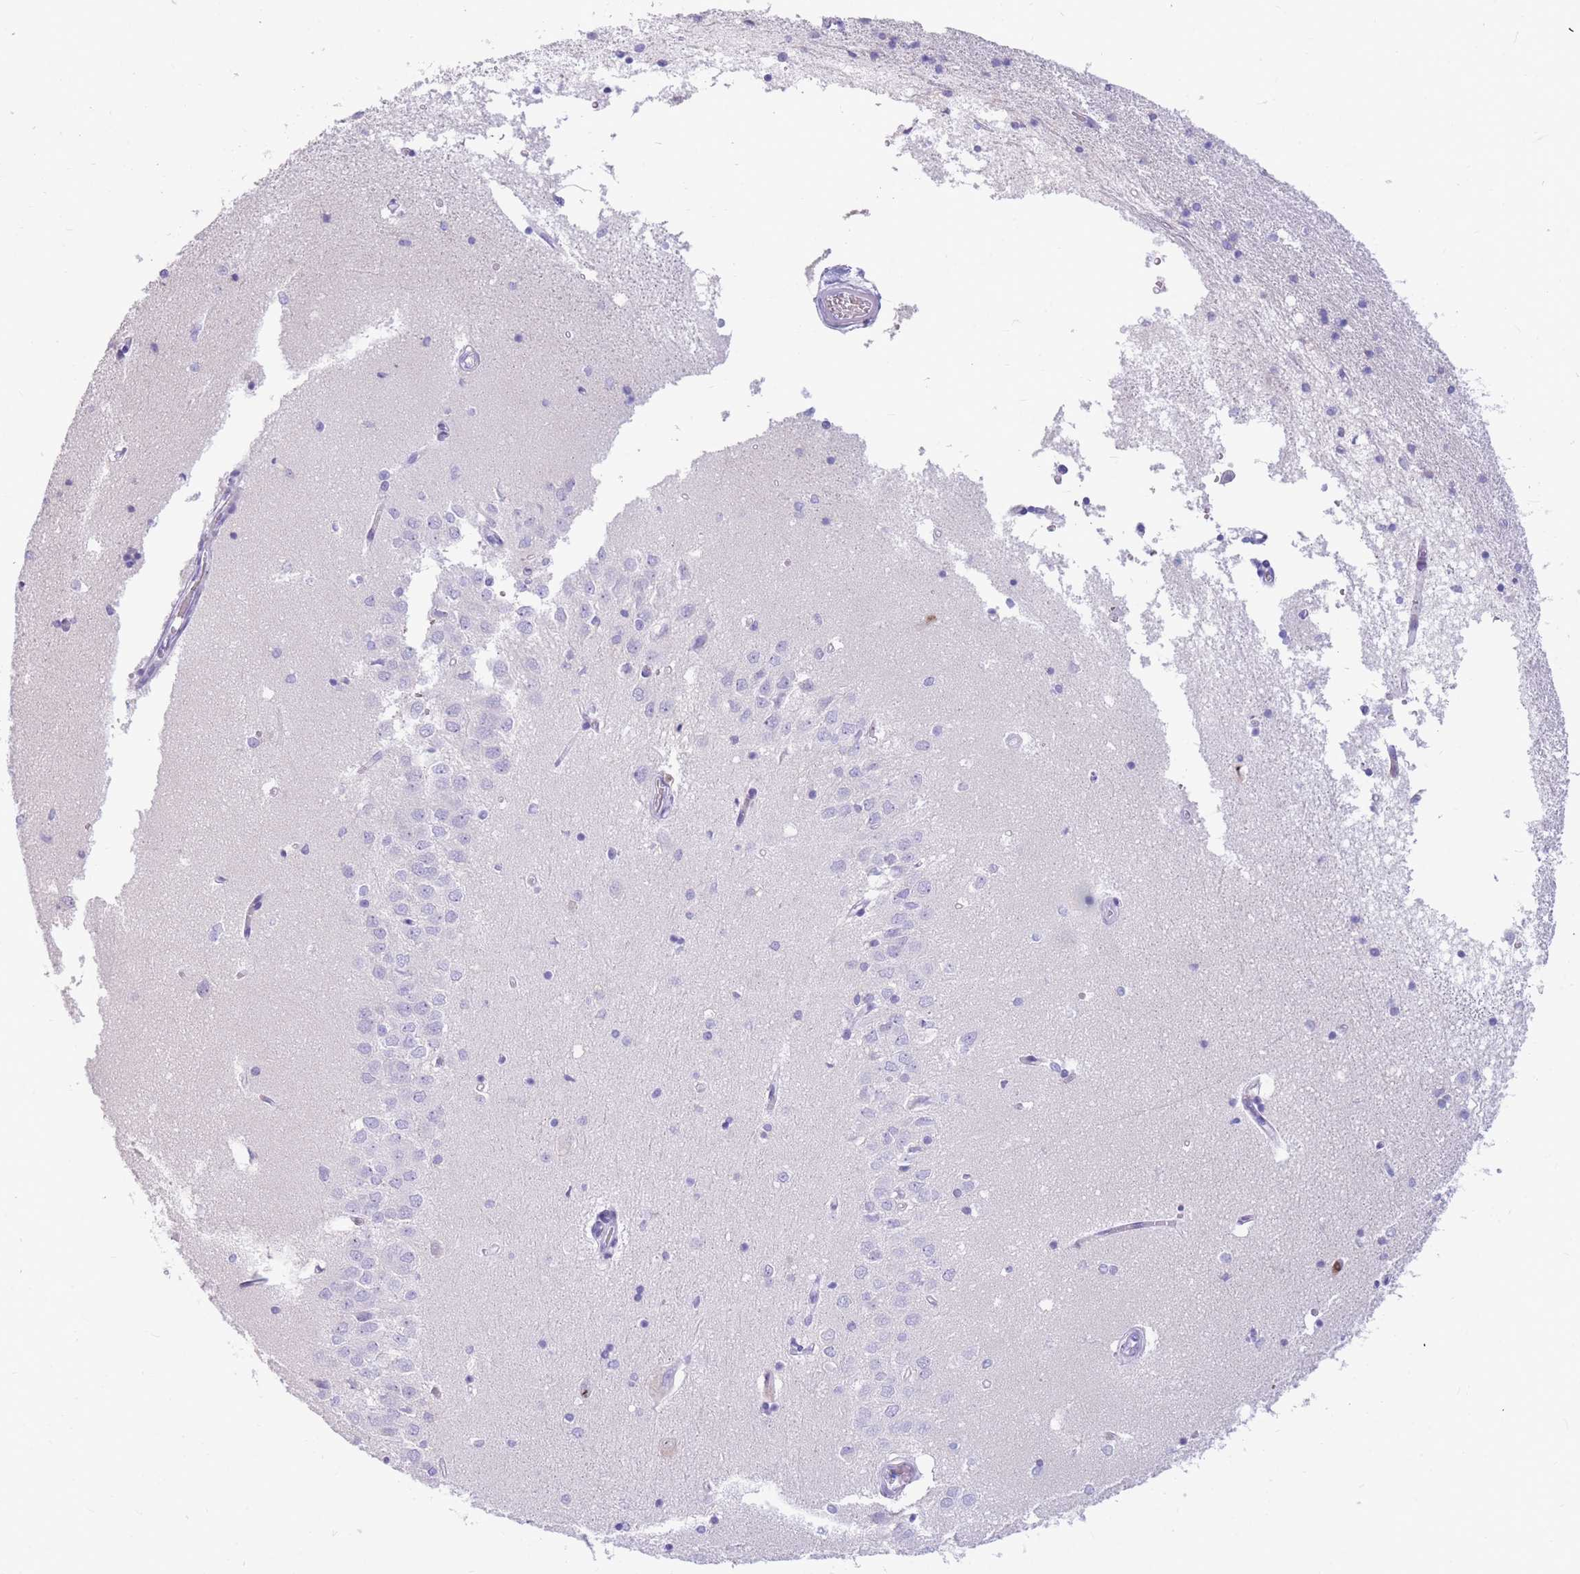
{"staining": {"intensity": "negative", "quantity": "none", "location": "none"}, "tissue": "hippocampus", "cell_type": "Glial cells", "image_type": "normal", "snomed": [{"axis": "morphology", "description": "Normal tissue, NOS"}, {"axis": "topography", "description": "Hippocampus"}], "caption": "Image shows no significant protein positivity in glial cells of unremarkable hippocampus. Brightfield microscopy of immunohistochemistry (IHC) stained with DAB (brown) and hematoxylin (blue), captured at high magnification.", "gene": "TPSAB1", "patient": {"sex": "male", "age": 45}}